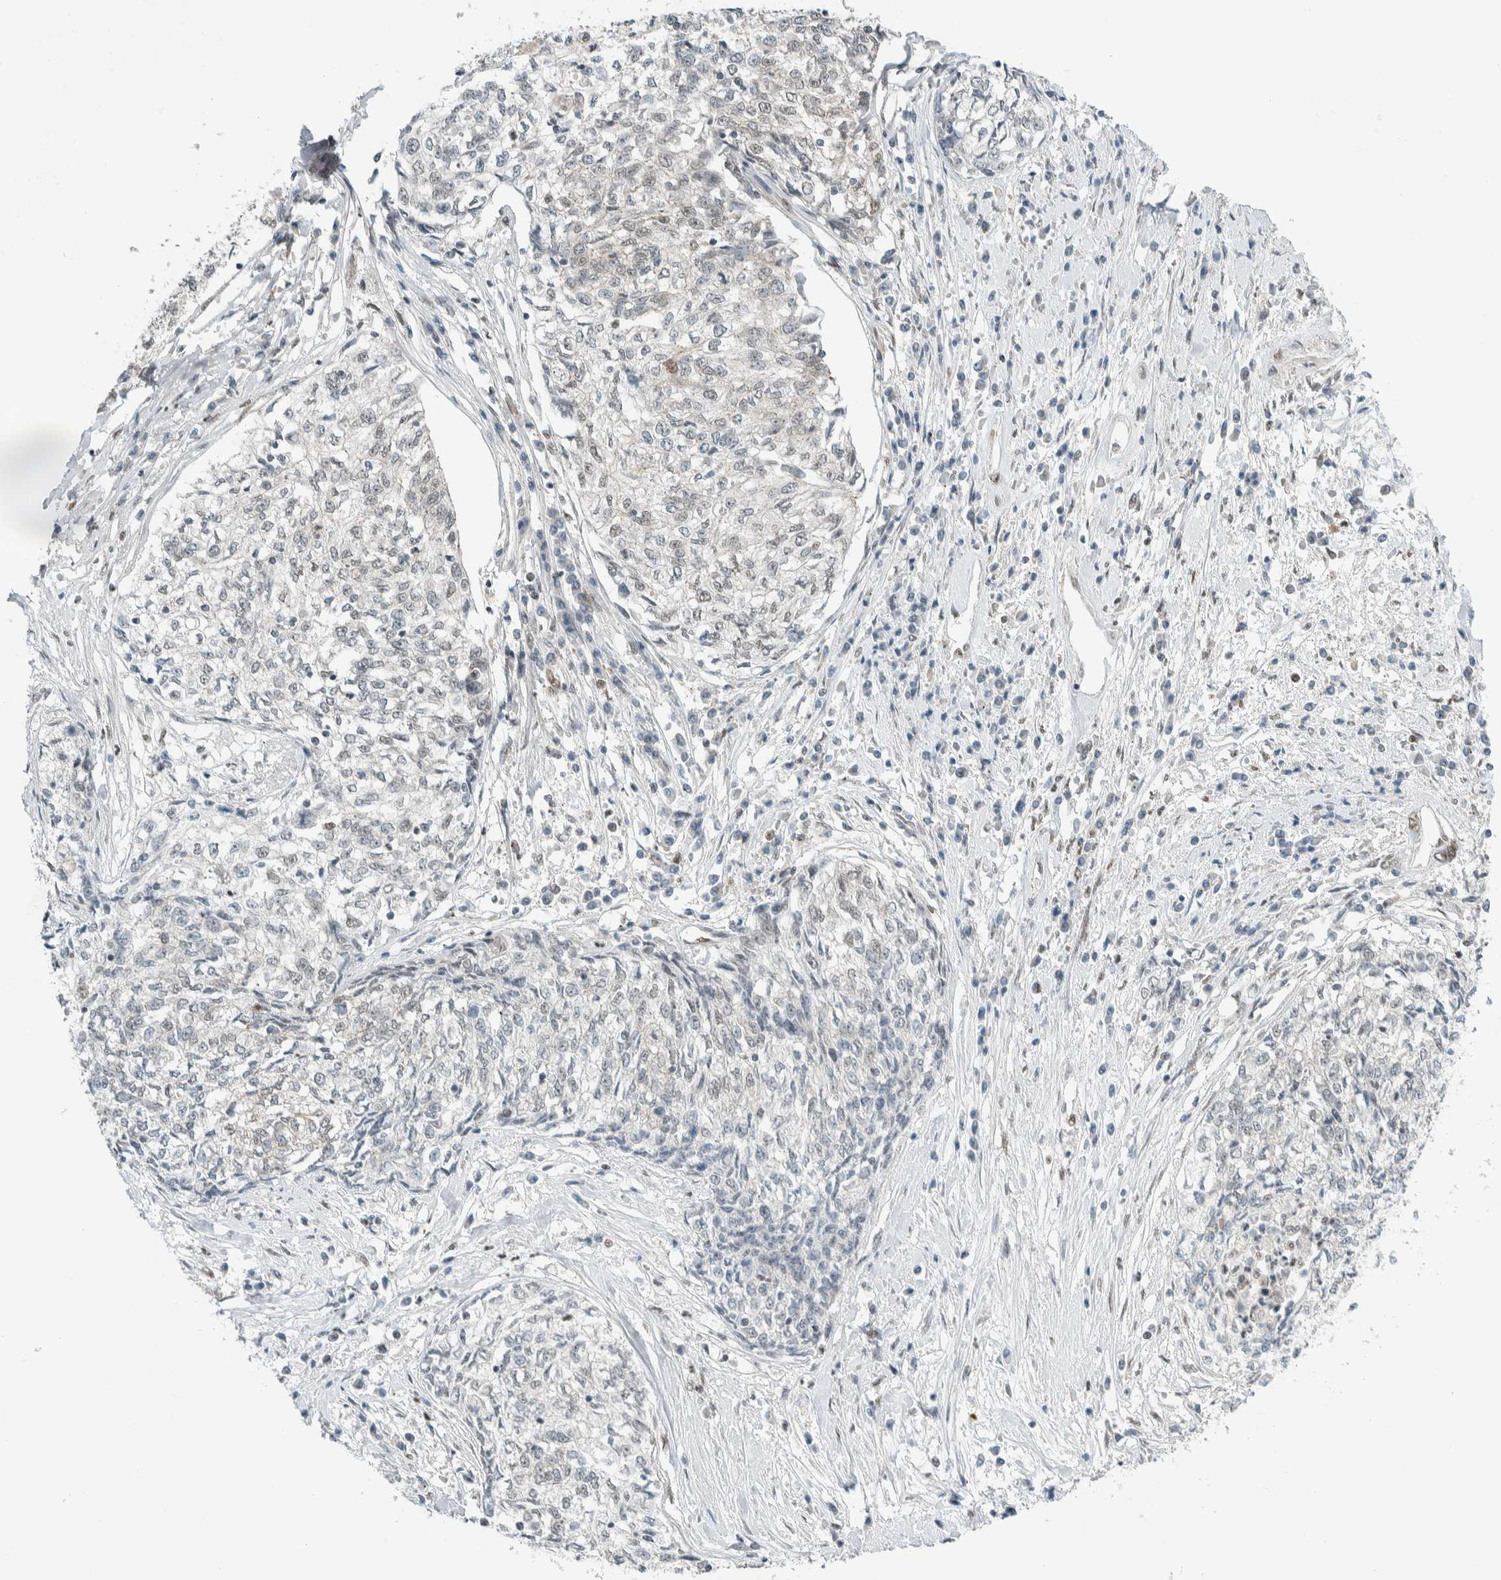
{"staining": {"intensity": "negative", "quantity": "none", "location": "none"}, "tissue": "cervical cancer", "cell_type": "Tumor cells", "image_type": "cancer", "snomed": [{"axis": "morphology", "description": "Squamous cell carcinoma, NOS"}, {"axis": "topography", "description": "Cervix"}], "caption": "The histopathology image displays no significant expression in tumor cells of squamous cell carcinoma (cervical). Brightfield microscopy of immunohistochemistry stained with DAB (3,3'-diaminobenzidine) (brown) and hematoxylin (blue), captured at high magnification.", "gene": "TFE3", "patient": {"sex": "female", "age": 57}}